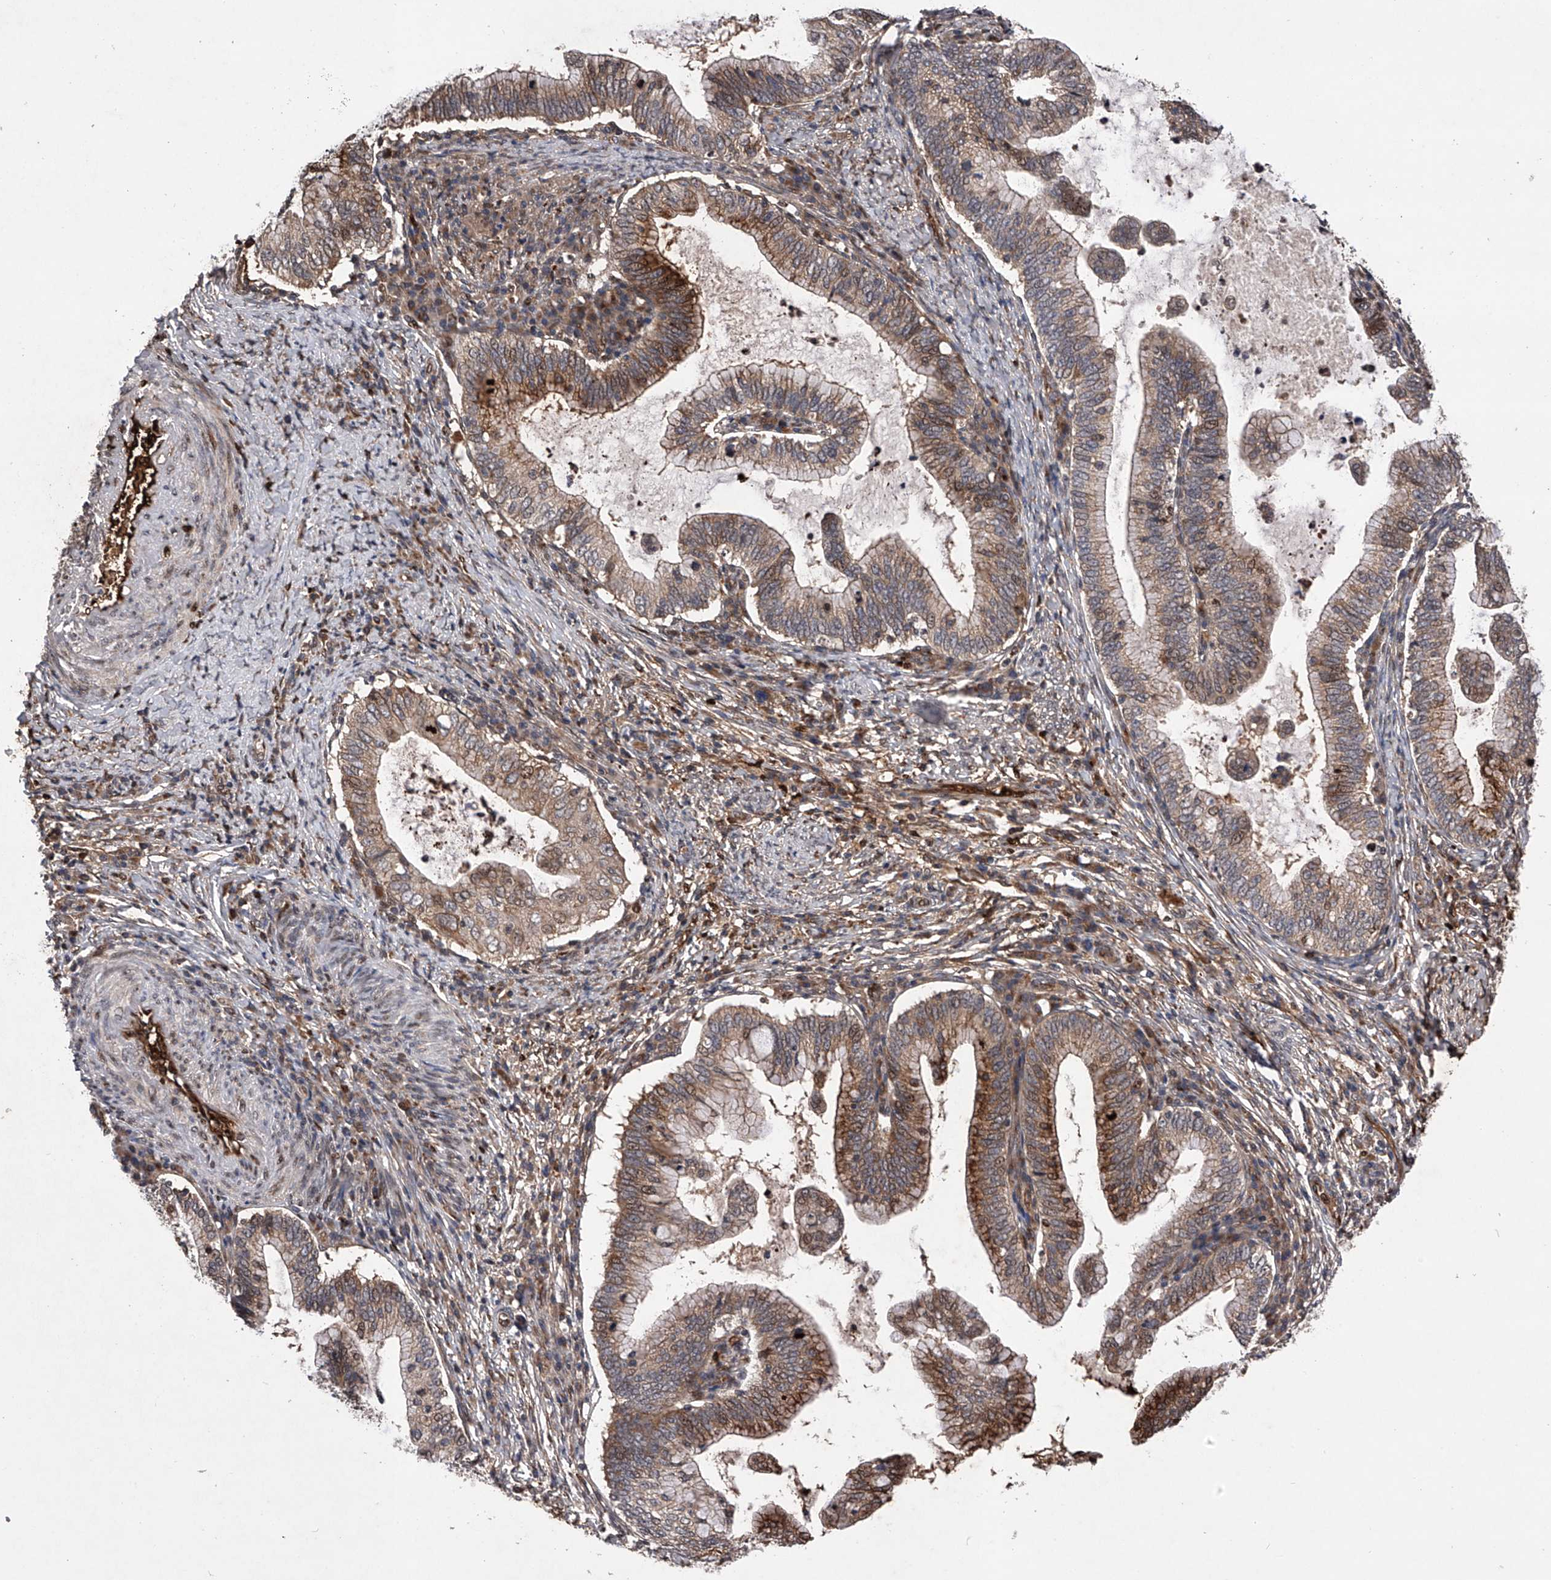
{"staining": {"intensity": "moderate", "quantity": "25%-75%", "location": "cytoplasmic/membranous"}, "tissue": "cervical cancer", "cell_type": "Tumor cells", "image_type": "cancer", "snomed": [{"axis": "morphology", "description": "Adenocarcinoma, NOS"}, {"axis": "topography", "description": "Cervix"}], "caption": "Cervical cancer (adenocarcinoma) stained with a brown dye shows moderate cytoplasmic/membranous positive staining in about 25%-75% of tumor cells.", "gene": "MAP3K11", "patient": {"sex": "female", "age": 36}}